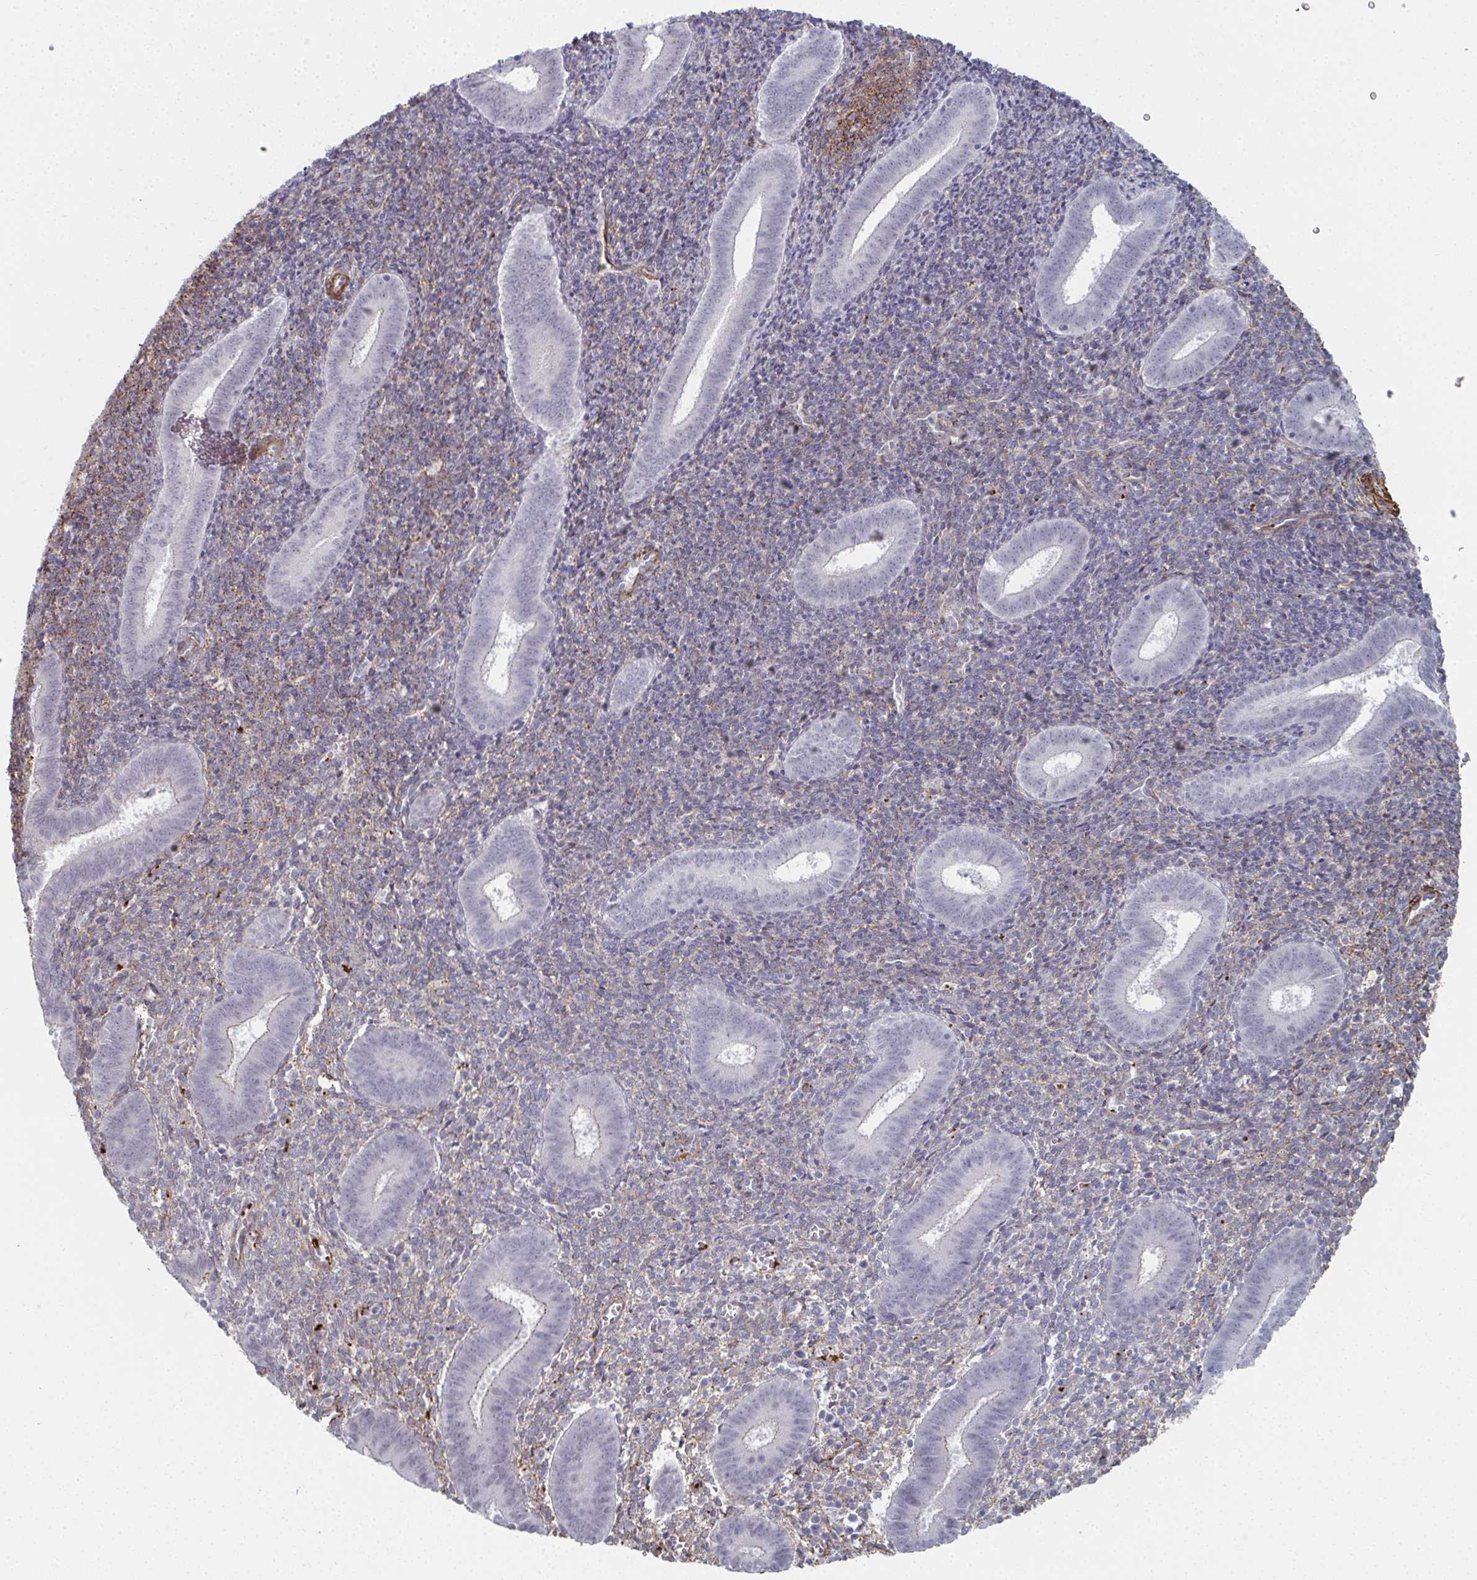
{"staining": {"intensity": "weak", "quantity": "25%-75%", "location": "cytoplasmic/membranous"}, "tissue": "endometrium", "cell_type": "Cells in endometrial stroma", "image_type": "normal", "snomed": [{"axis": "morphology", "description": "Normal tissue, NOS"}, {"axis": "topography", "description": "Endometrium"}], "caption": "The photomicrograph demonstrates a brown stain indicating the presence of a protein in the cytoplasmic/membranous of cells in endometrial stroma in endometrium.", "gene": "NEURL4", "patient": {"sex": "female", "age": 25}}